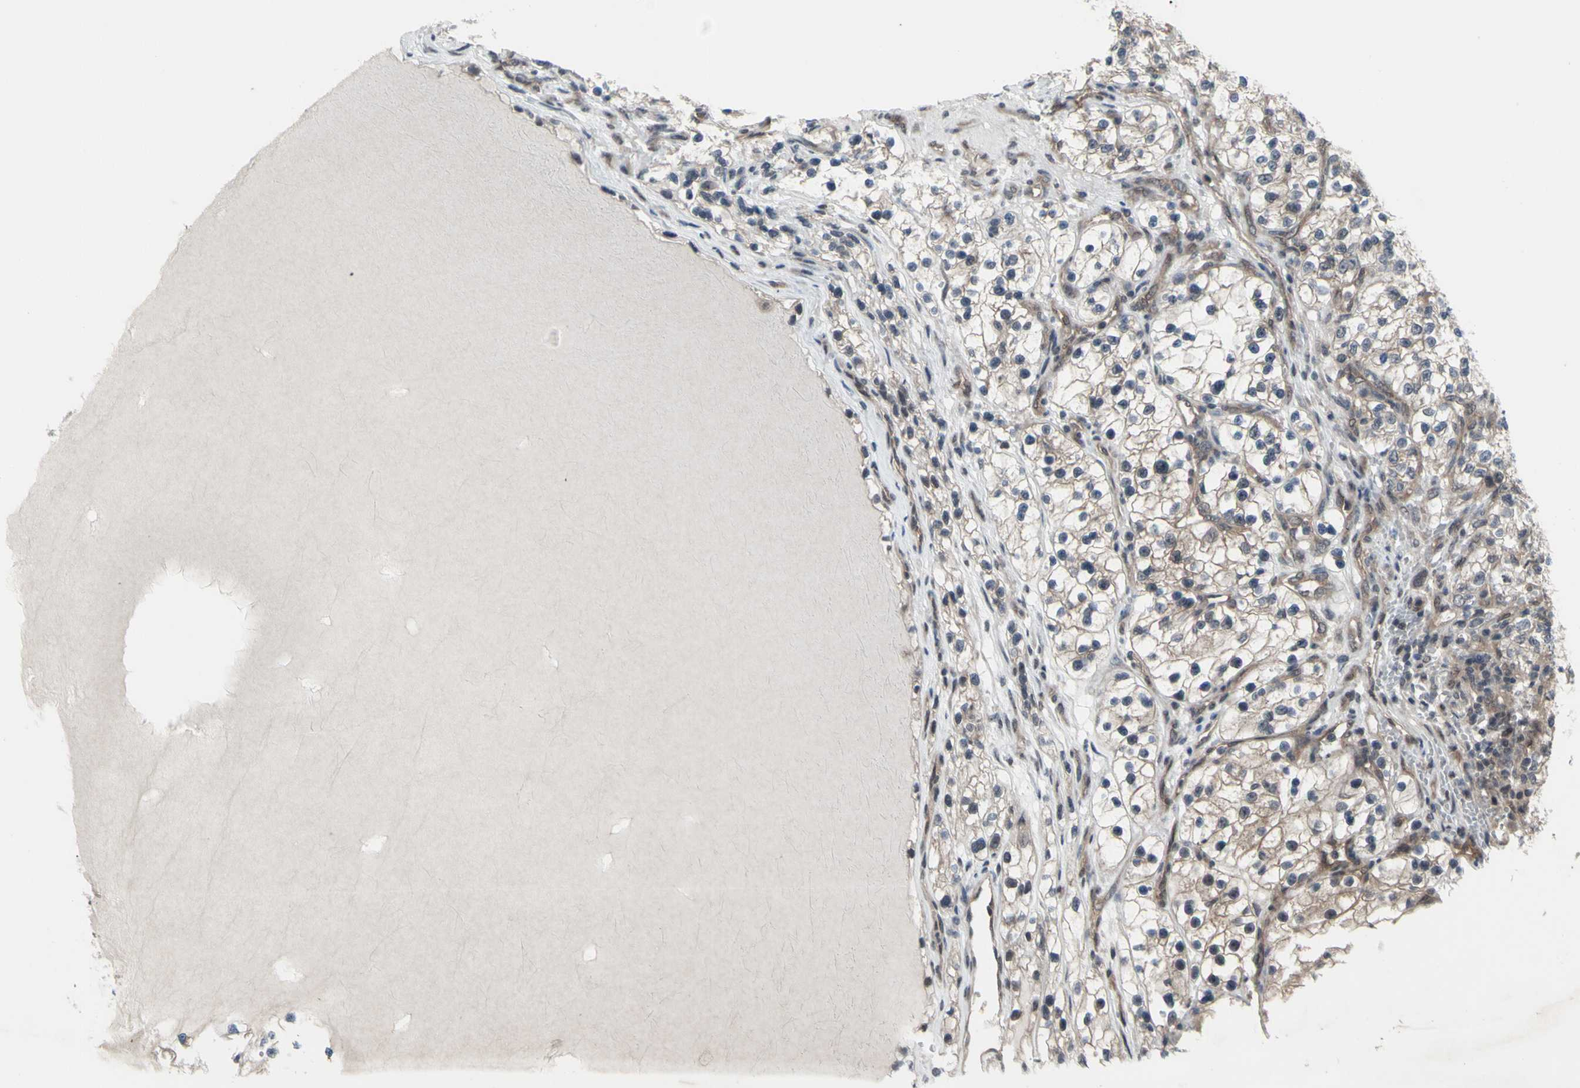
{"staining": {"intensity": "weak", "quantity": ">75%", "location": "cytoplasmic/membranous"}, "tissue": "renal cancer", "cell_type": "Tumor cells", "image_type": "cancer", "snomed": [{"axis": "morphology", "description": "Adenocarcinoma, NOS"}, {"axis": "topography", "description": "Kidney"}], "caption": "Brown immunohistochemical staining in human adenocarcinoma (renal) shows weak cytoplasmic/membranous positivity in about >75% of tumor cells. (DAB (3,3'-diaminobenzidine) IHC with brightfield microscopy, high magnification).", "gene": "TRDMT1", "patient": {"sex": "female", "age": 57}}